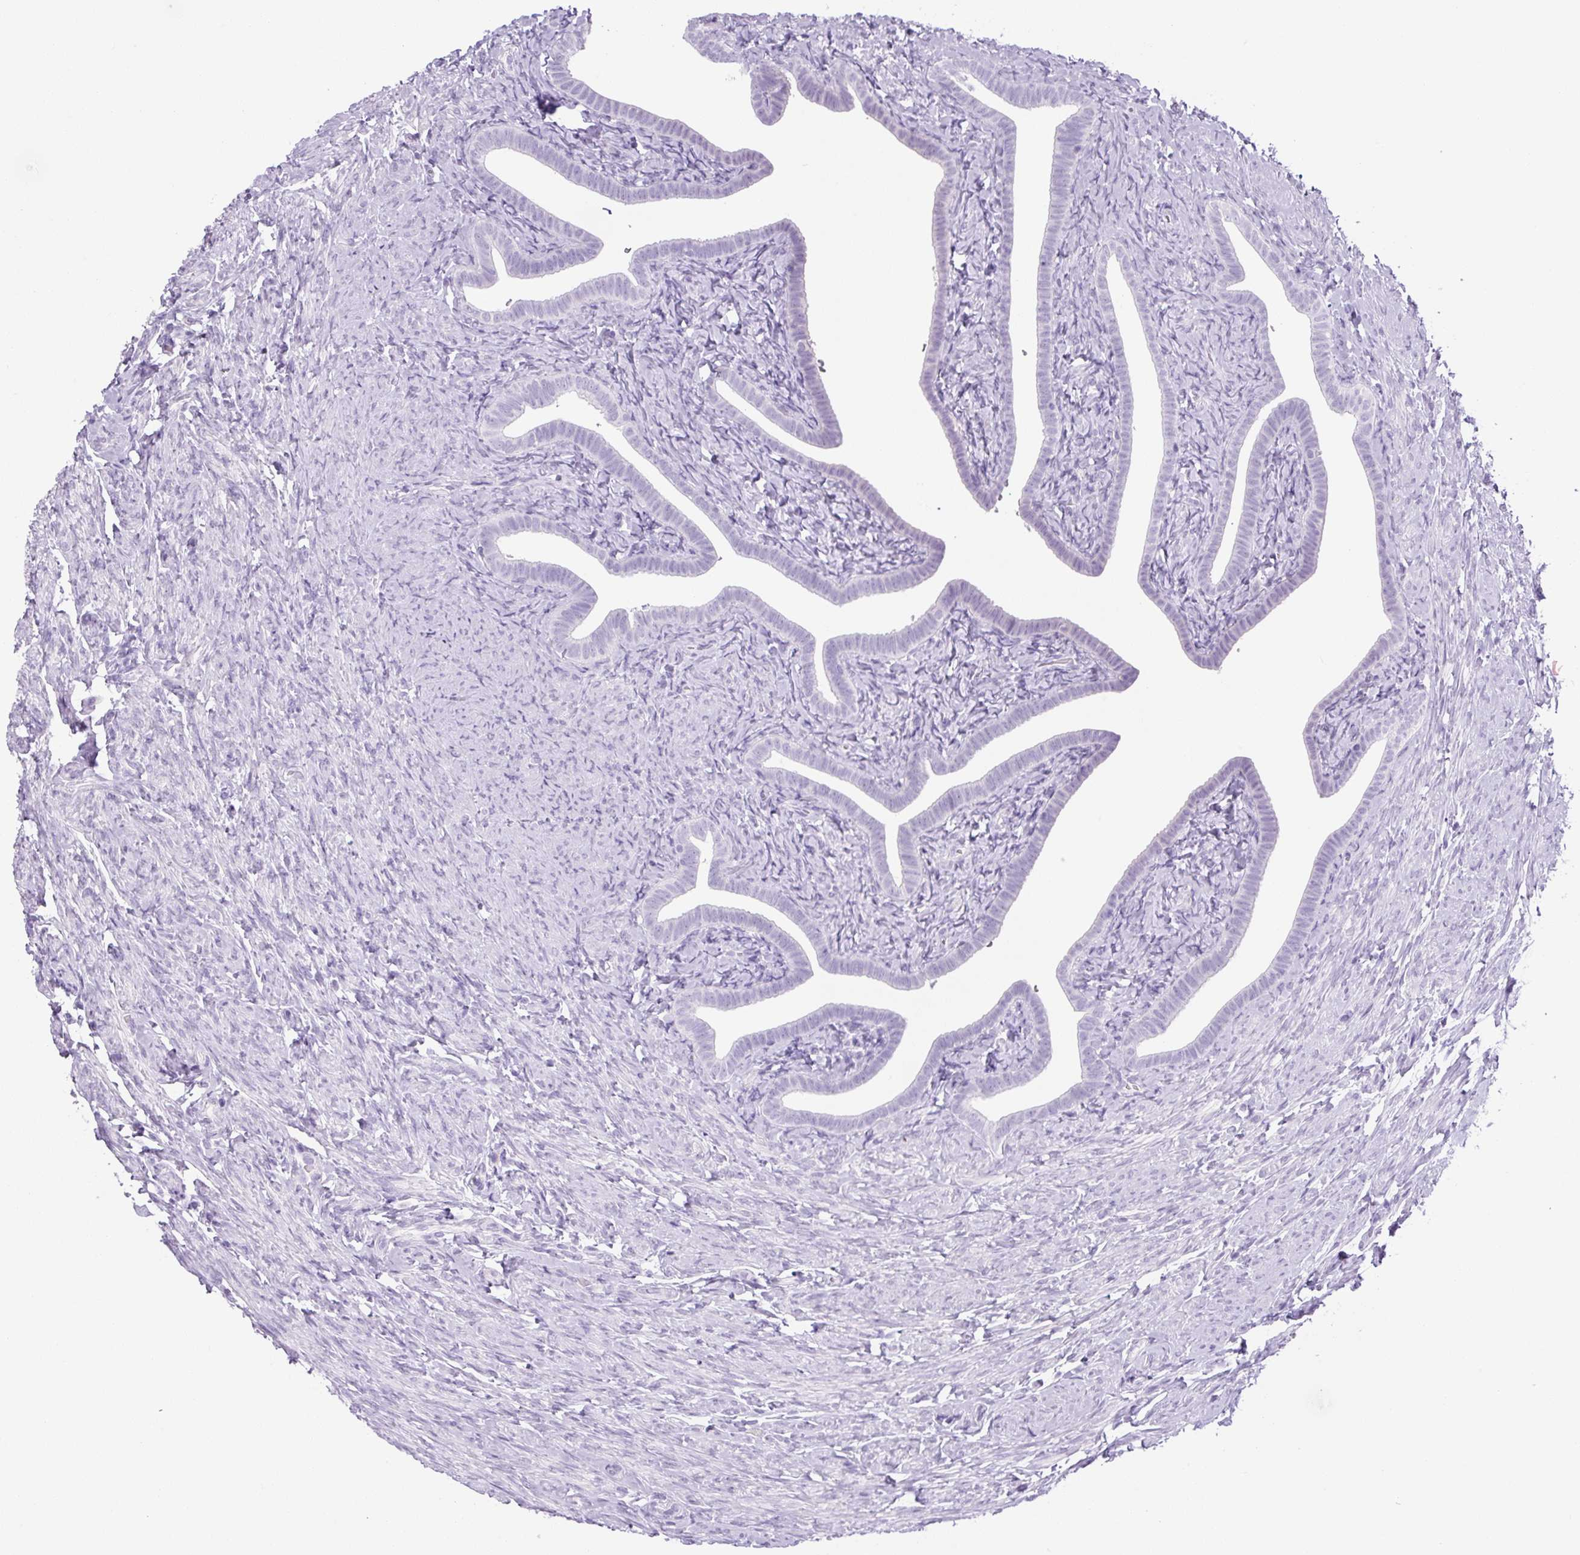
{"staining": {"intensity": "negative", "quantity": "none", "location": "none"}, "tissue": "fallopian tube", "cell_type": "Glandular cells", "image_type": "normal", "snomed": [{"axis": "morphology", "description": "Normal tissue, NOS"}, {"axis": "topography", "description": "Fallopian tube"}], "caption": "Immunohistochemistry (IHC) image of benign fallopian tube: human fallopian tube stained with DAB reveals no significant protein staining in glandular cells.", "gene": "CHGA", "patient": {"sex": "female", "age": 69}}